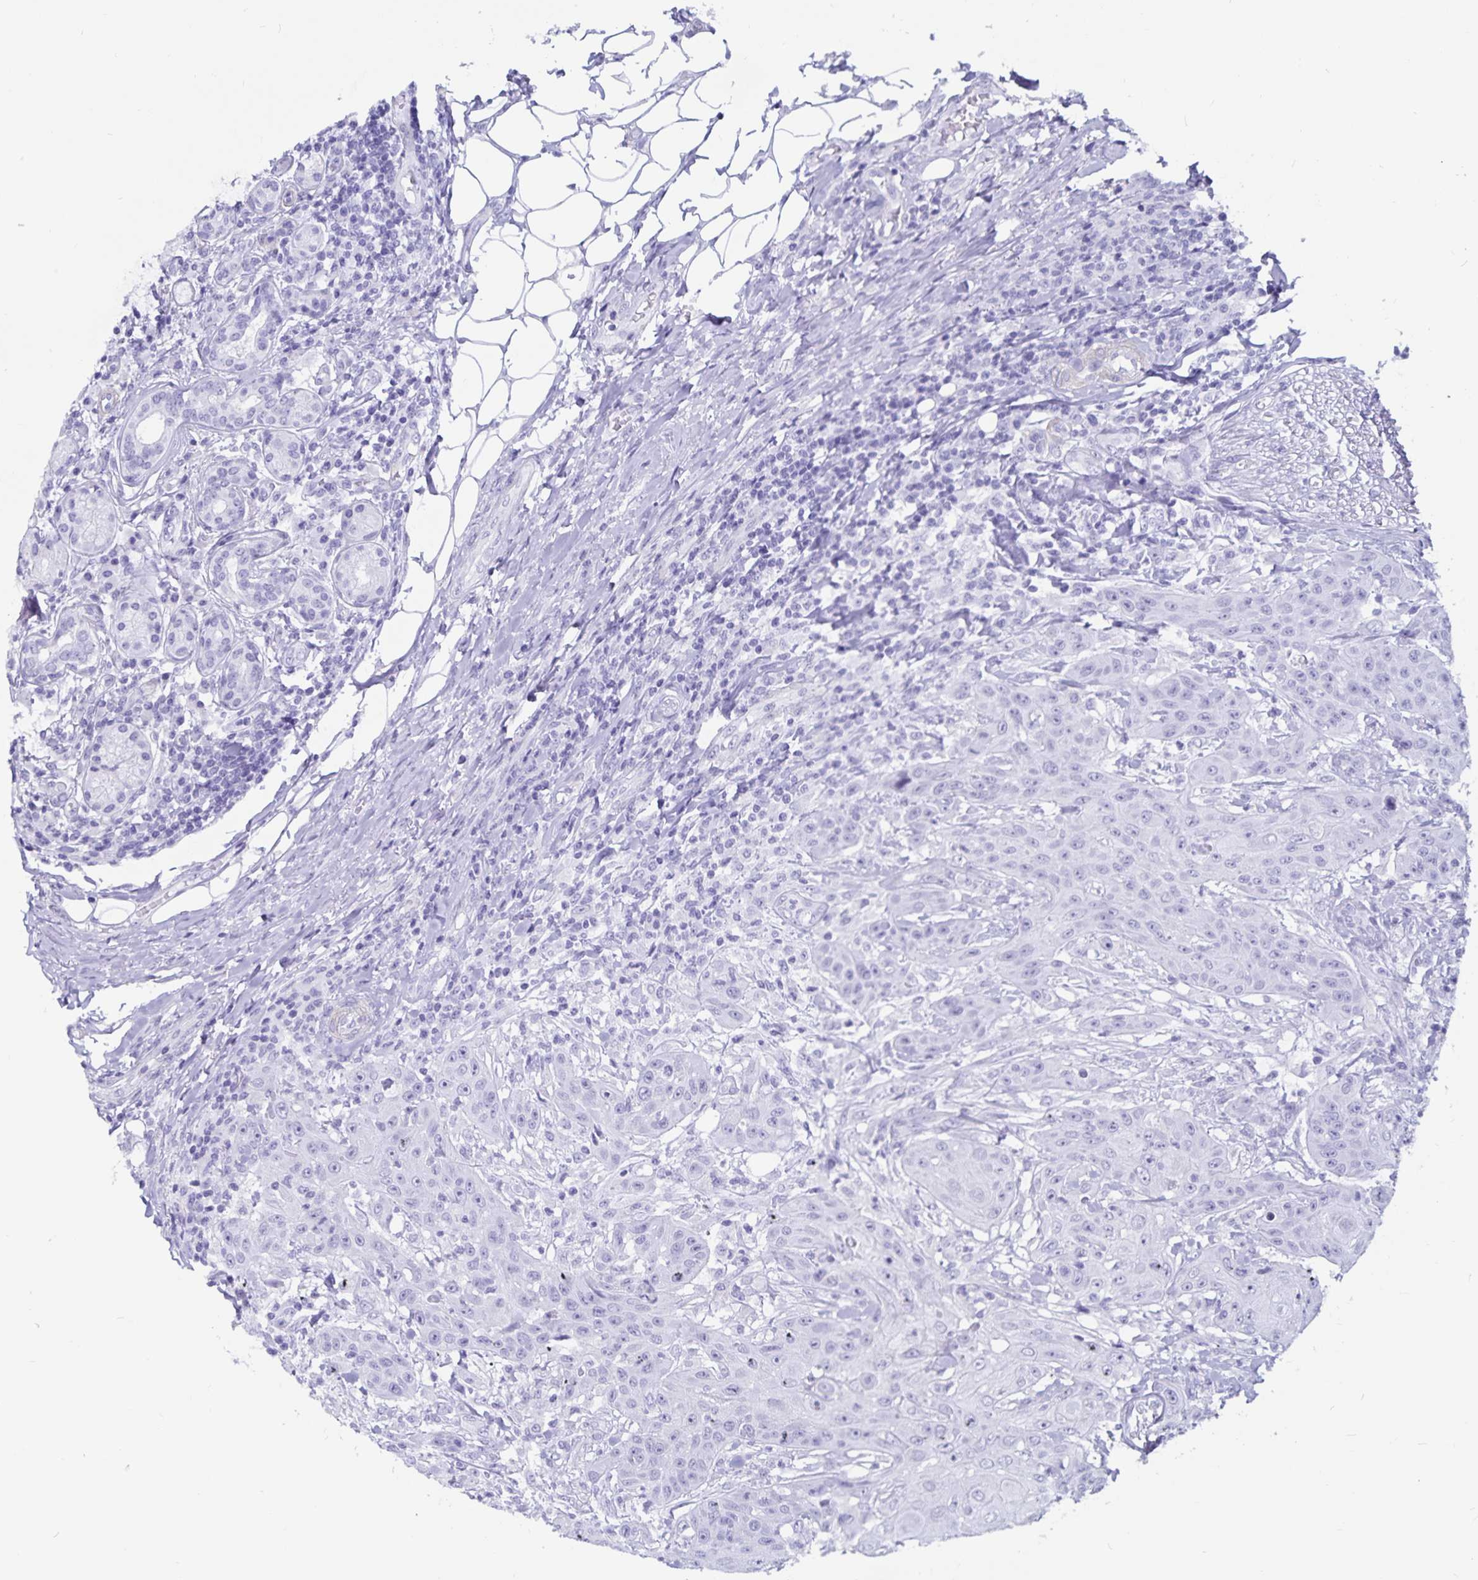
{"staining": {"intensity": "negative", "quantity": "none", "location": "none"}, "tissue": "head and neck cancer", "cell_type": "Tumor cells", "image_type": "cancer", "snomed": [{"axis": "morphology", "description": "Normal tissue, NOS"}, {"axis": "morphology", "description": "Squamous cell carcinoma, NOS"}, {"axis": "topography", "description": "Oral tissue"}, {"axis": "topography", "description": "Head-Neck"}], "caption": "Immunohistochemistry (IHC) micrograph of human head and neck squamous cell carcinoma stained for a protein (brown), which reveals no expression in tumor cells.", "gene": "GPR137", "patient": {"sex": "female", "age": 55}}